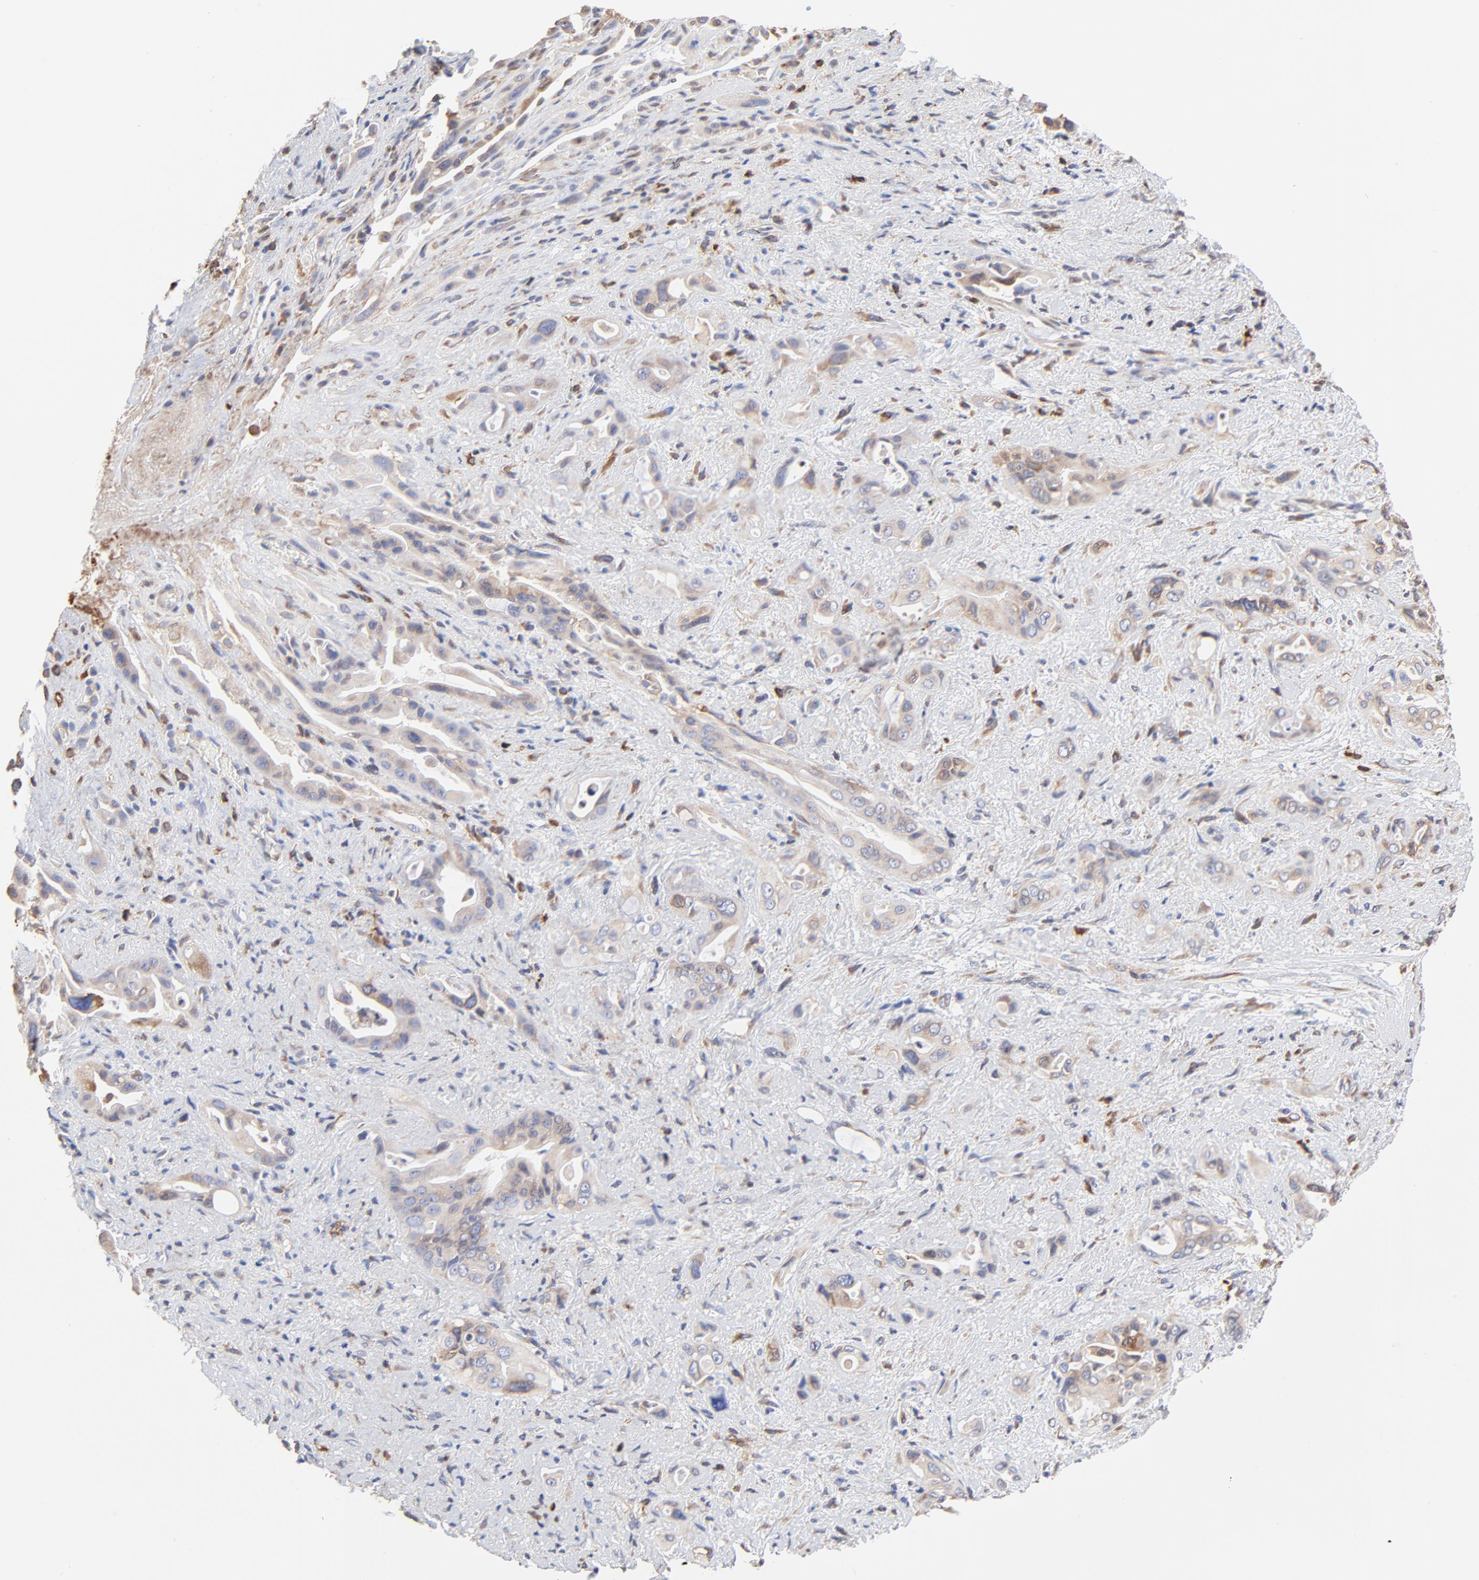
{"staining": {"intensity": "weak", "quantity": ">75%", "location": "cytoplasmic/membranous"}, "tissue": "pancreatic cancer", "cell_type": "Tumor cells", "image_type": "cancer", "snomed": [{"axis": "morphology", "description": "Adenocarcinoma, NOS"}, {"axis": "topography", "description": "Pancreas"}], "caption": "The micrograph exhibits immunohistochemical staining of pancreatic cancer (adenocarcinoma). There is weak cytoplasmic/membranous positivity is seen in about >75% of tumor cells.", "gene": "LMAN1", "patient": {"sex": "male", "age": 77}}